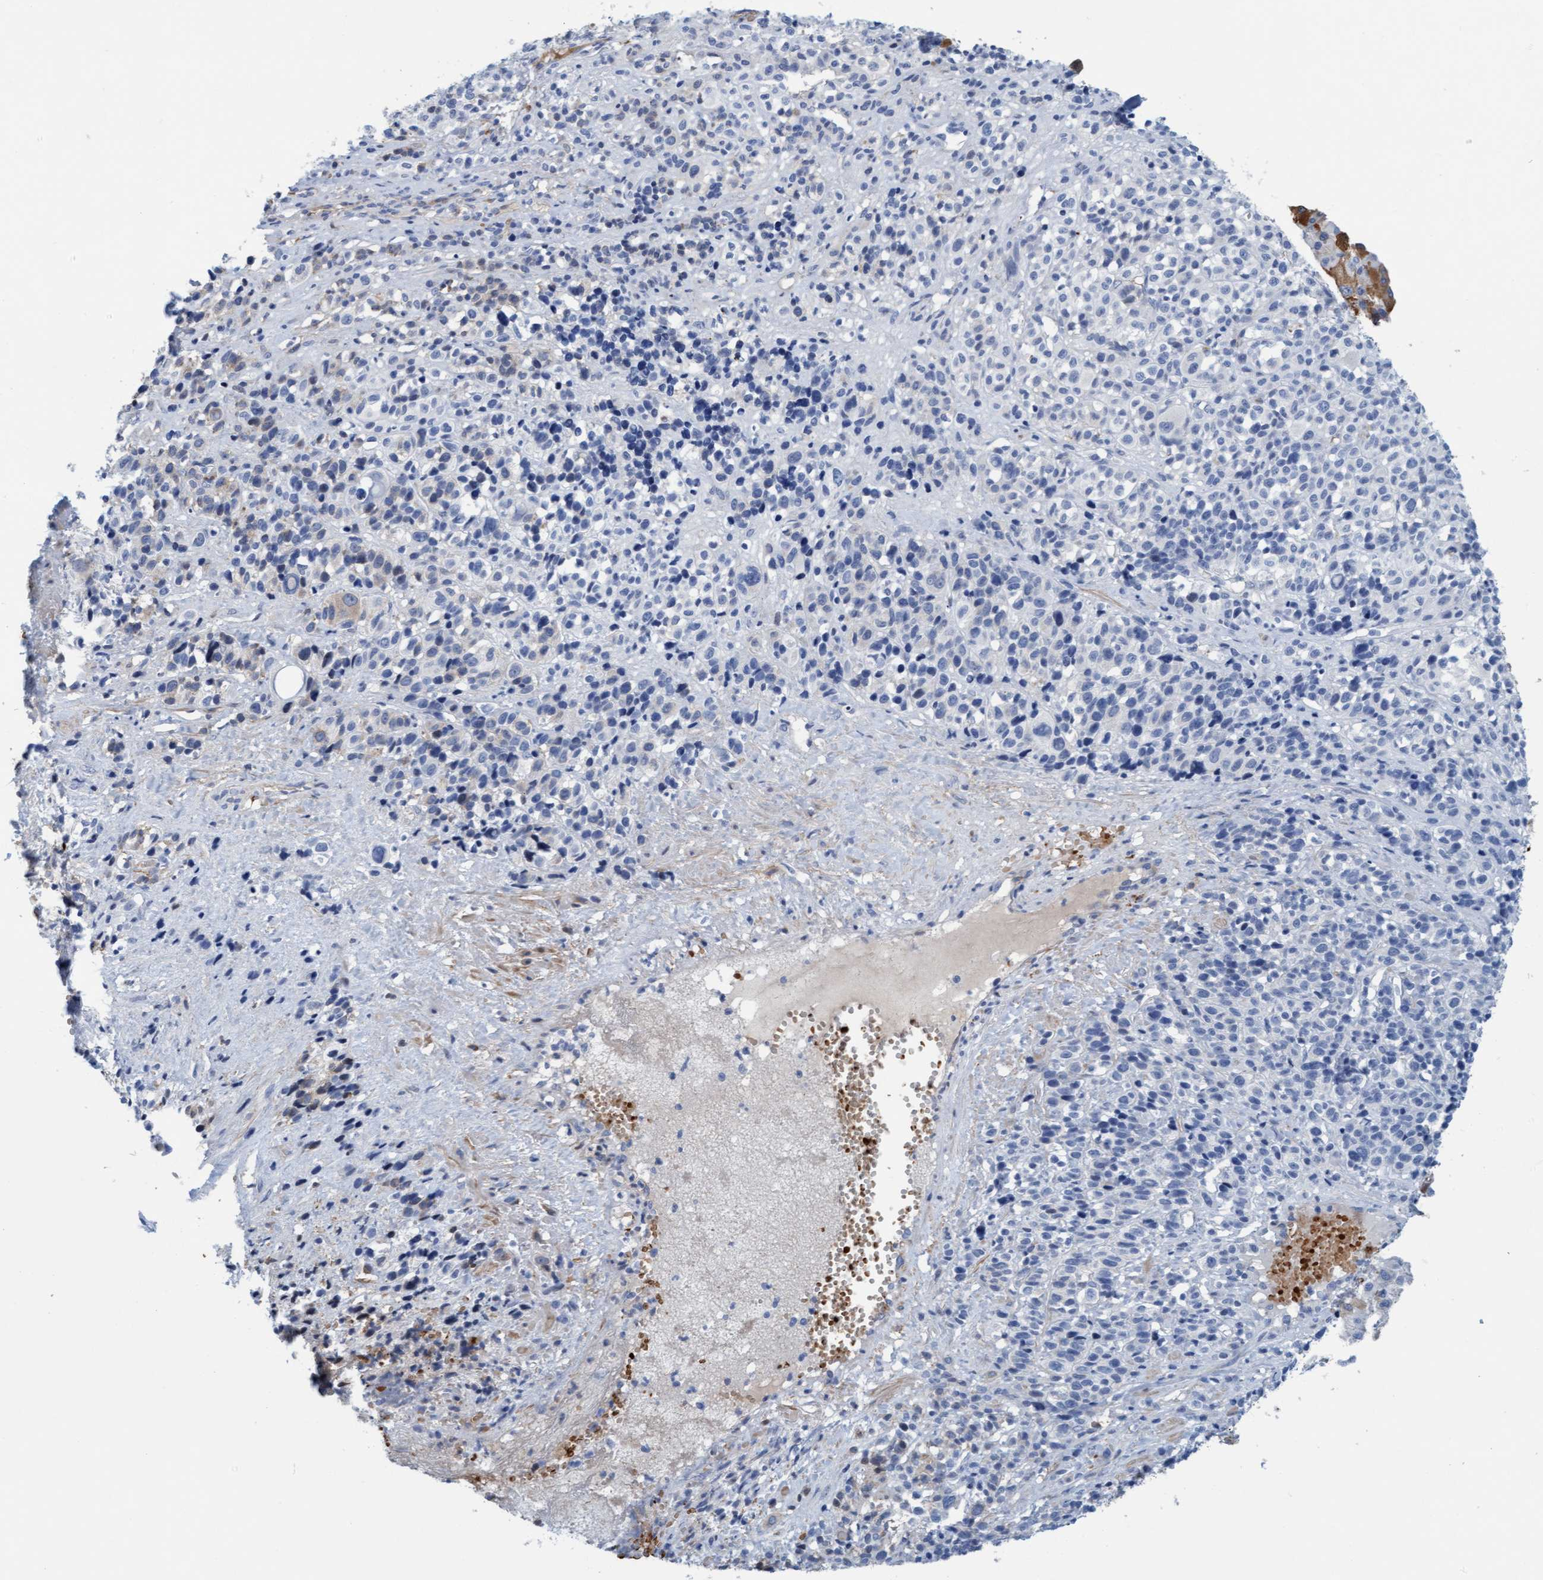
{"staining": {"intensity": "moderate", "quantity": "<25%", "location": "cytoplasmic/membranous"}, "tissue": "melanoma", "cell_type": "Tumor cells", "image_type": "cancer", "snomed": [{"axis": "morphology", "description": "Malignant melanoma, Metastatic site"}, {"axis": "topography", "description": "Skin"}], "caption": "Melanoma tissue demonstrates moderate cytoplasmic/membranous staining in approximately <25% of tumor cells, visualized by immunohistochemistry. (Stains: DAB (3,3'-diaminobenzidine) in brown, nuclei in blue, Microscopy: brightfield microscopy at high magnification).", "gene": "P2RX5", "patient": {"sex": "female", "age": 74}}